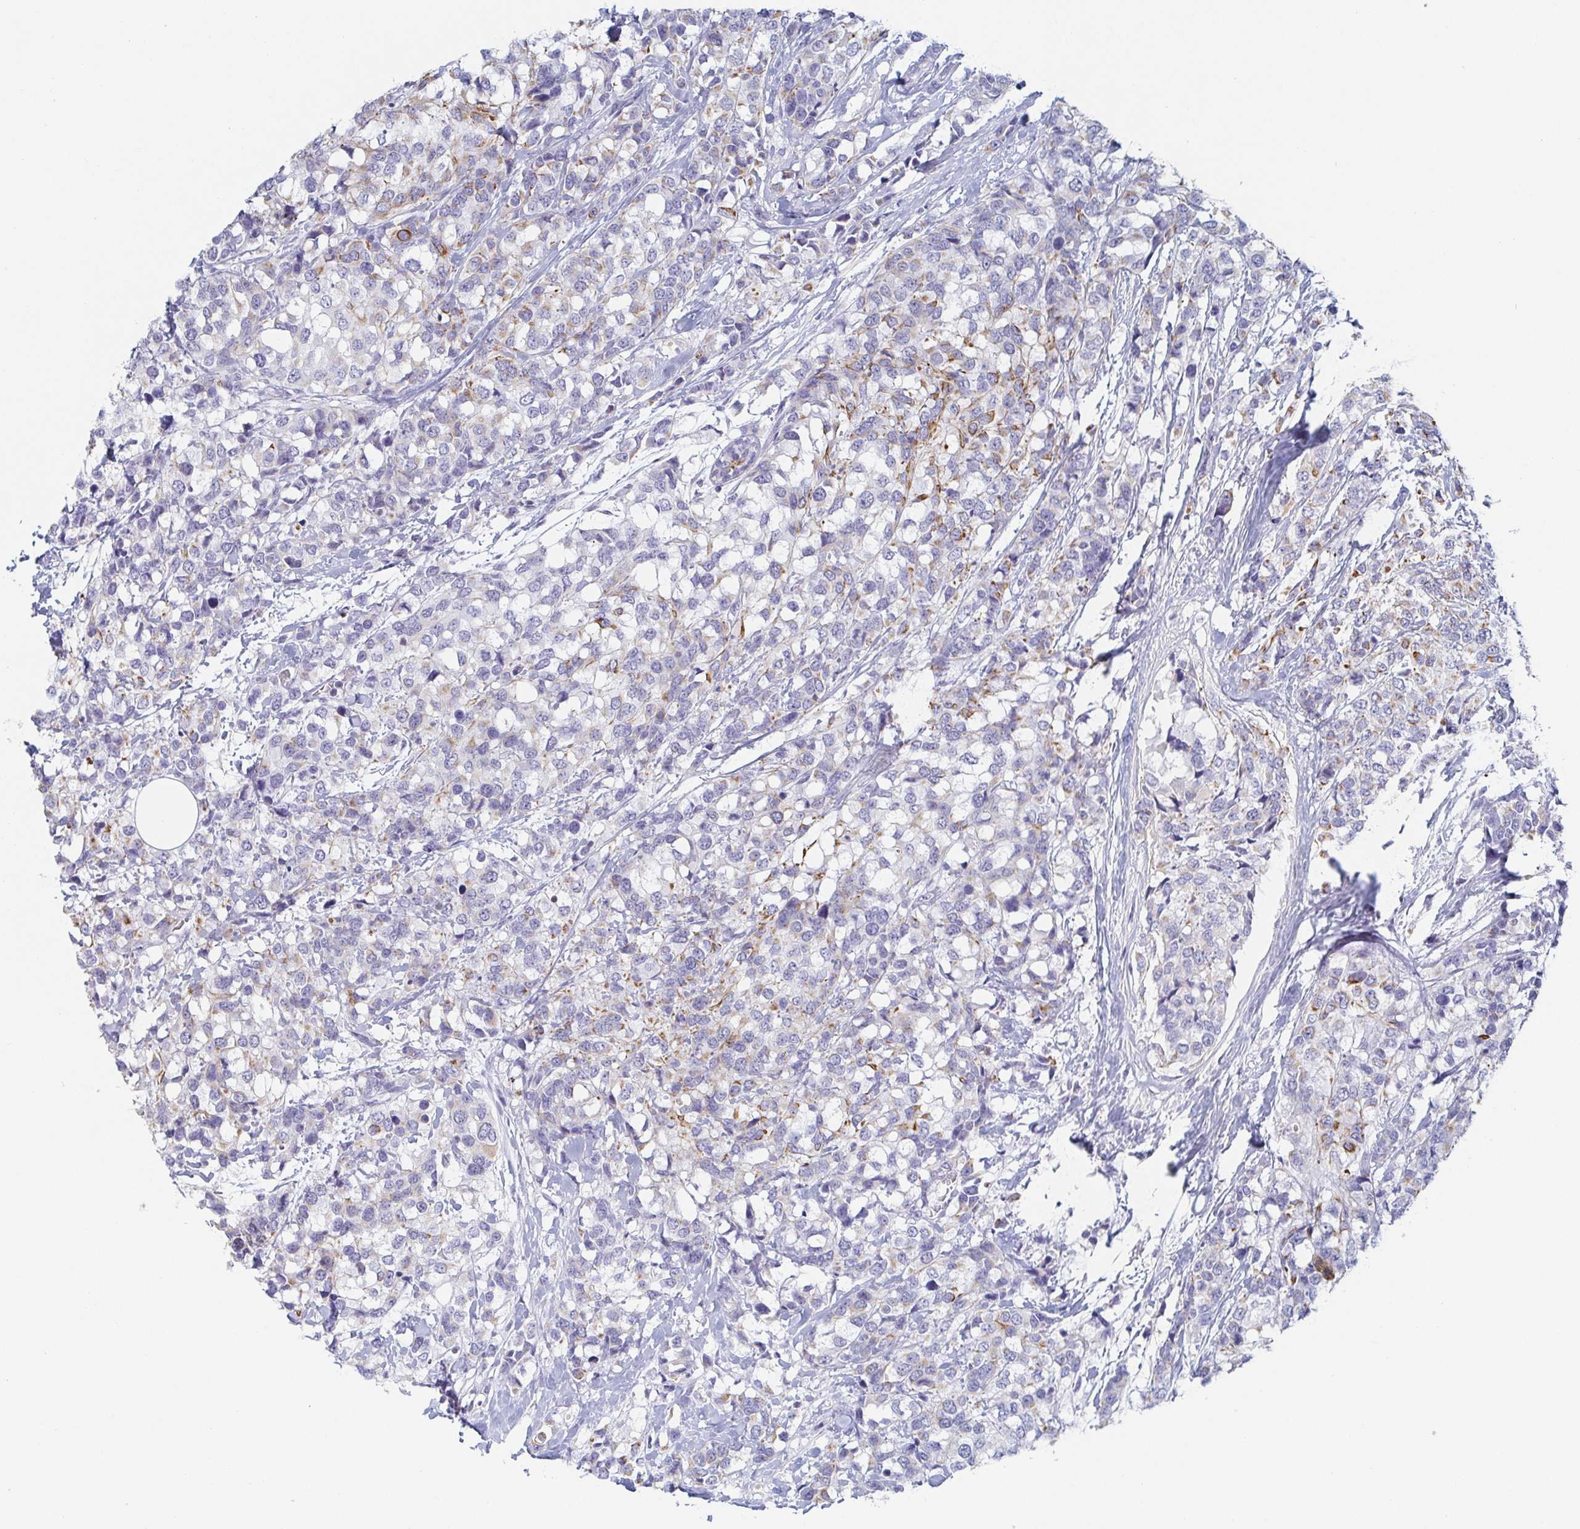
{"staining": {"intensity": "weak", "quantity": "<25%", "location": "cytoplasmic/membranous"}, "tissue": "breast cancer", "cell_type": "Tumor cells", "image_type": "cancer", "snomed": [{"axis": "morphology", "description": "Lobular carcinoma"}, {"axis": "topography", "description": "Breast"}], "caption": "Human breast lobular carcinoma stained for a protein using IHC displays no staining in tumor cells.", "gene": "RHOV", "patient": {"sex": "female", "age": 59}}